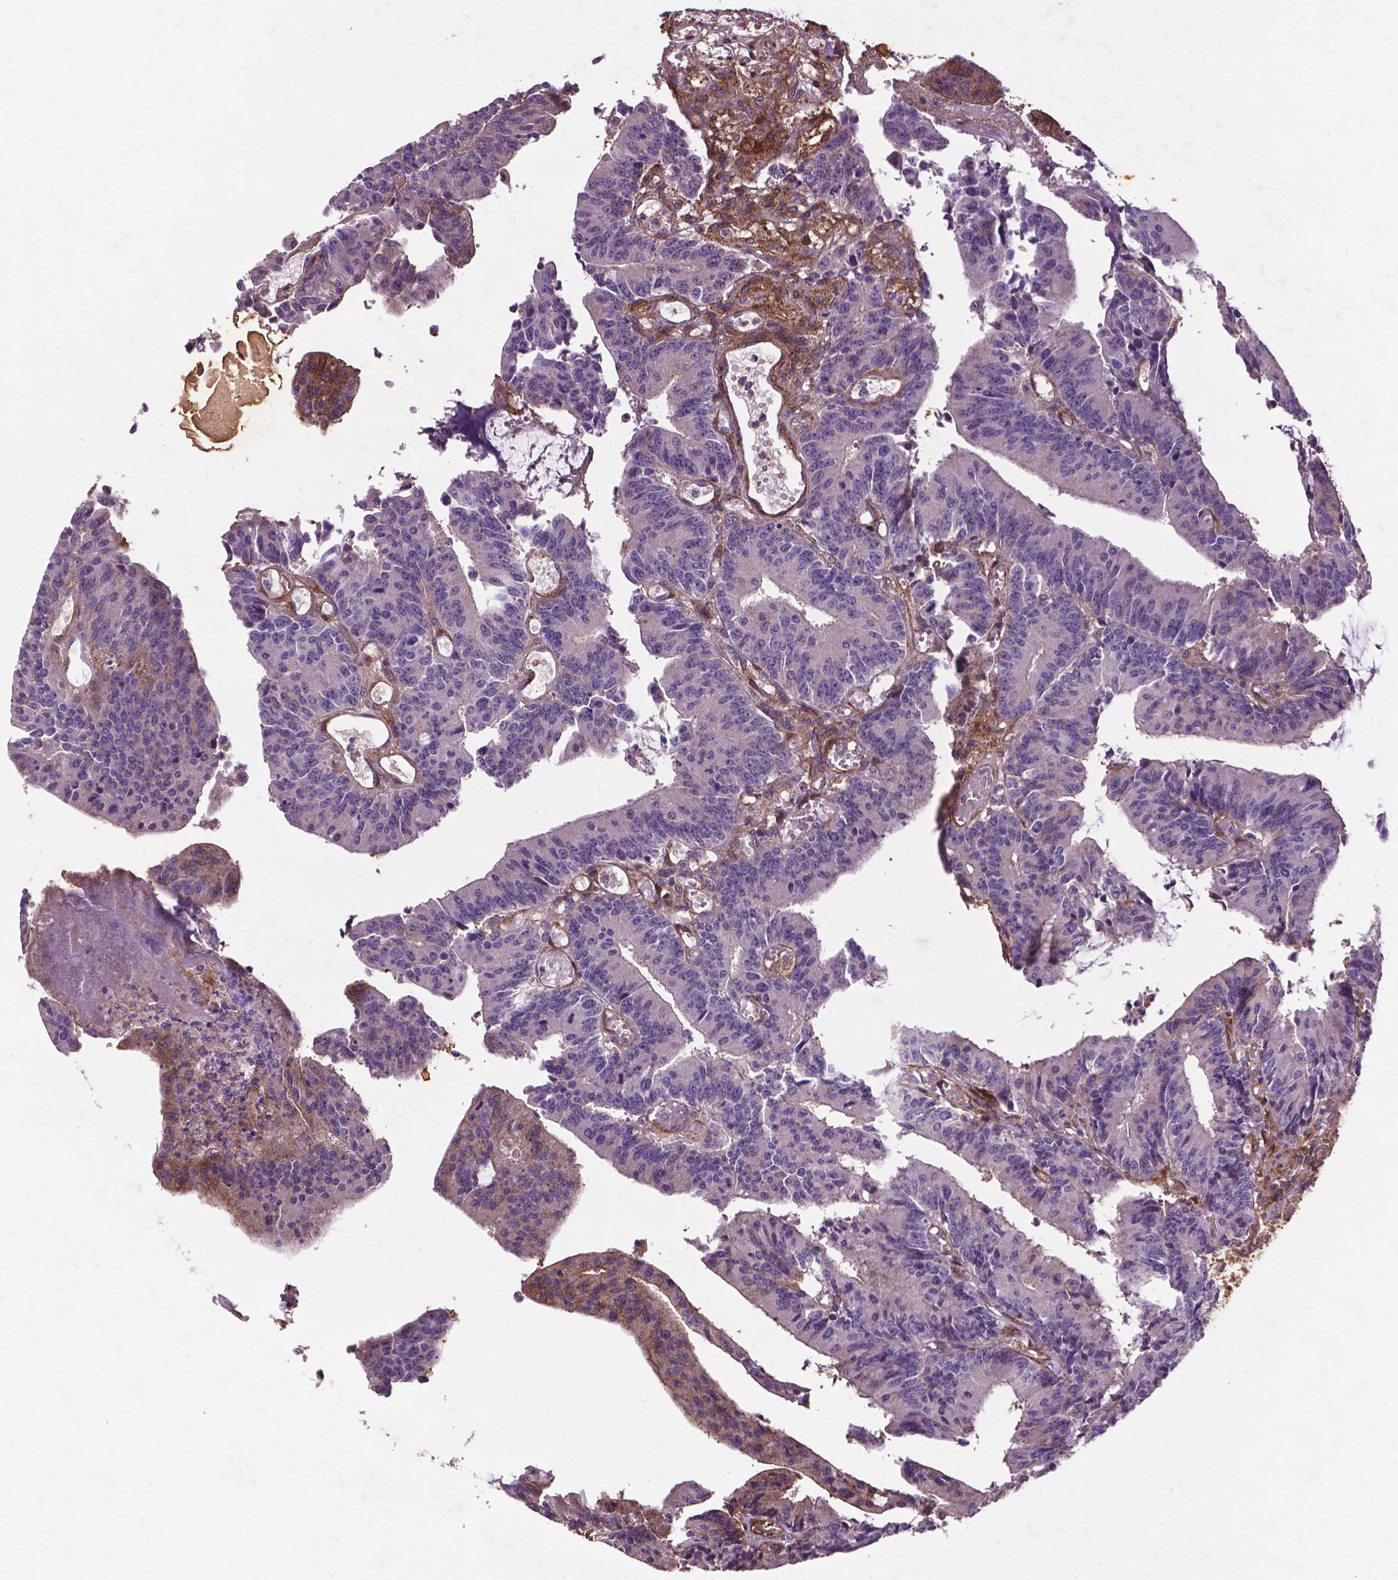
{"staining": {"intensity": "weak", "quantity": "25%-75%", "location": "cytoplasmic/membranous"}, "tissue": "colorectal cancer", "cell_type": "Tumor cells", "image_type": "cancer", "snomed": [{"axis": "morphology", "description": "Adenocarcinoma, NOS"}, {"axis": "topography", "description": "Colon"}], "caption": "An image of human adenocarcinoma (colorectal) stained for a protein reveals weak cytoplasmic/membranous brown staining in tumor cells.", "gene": "RRAS", "patient": {"sex": "female", "age": 78}}